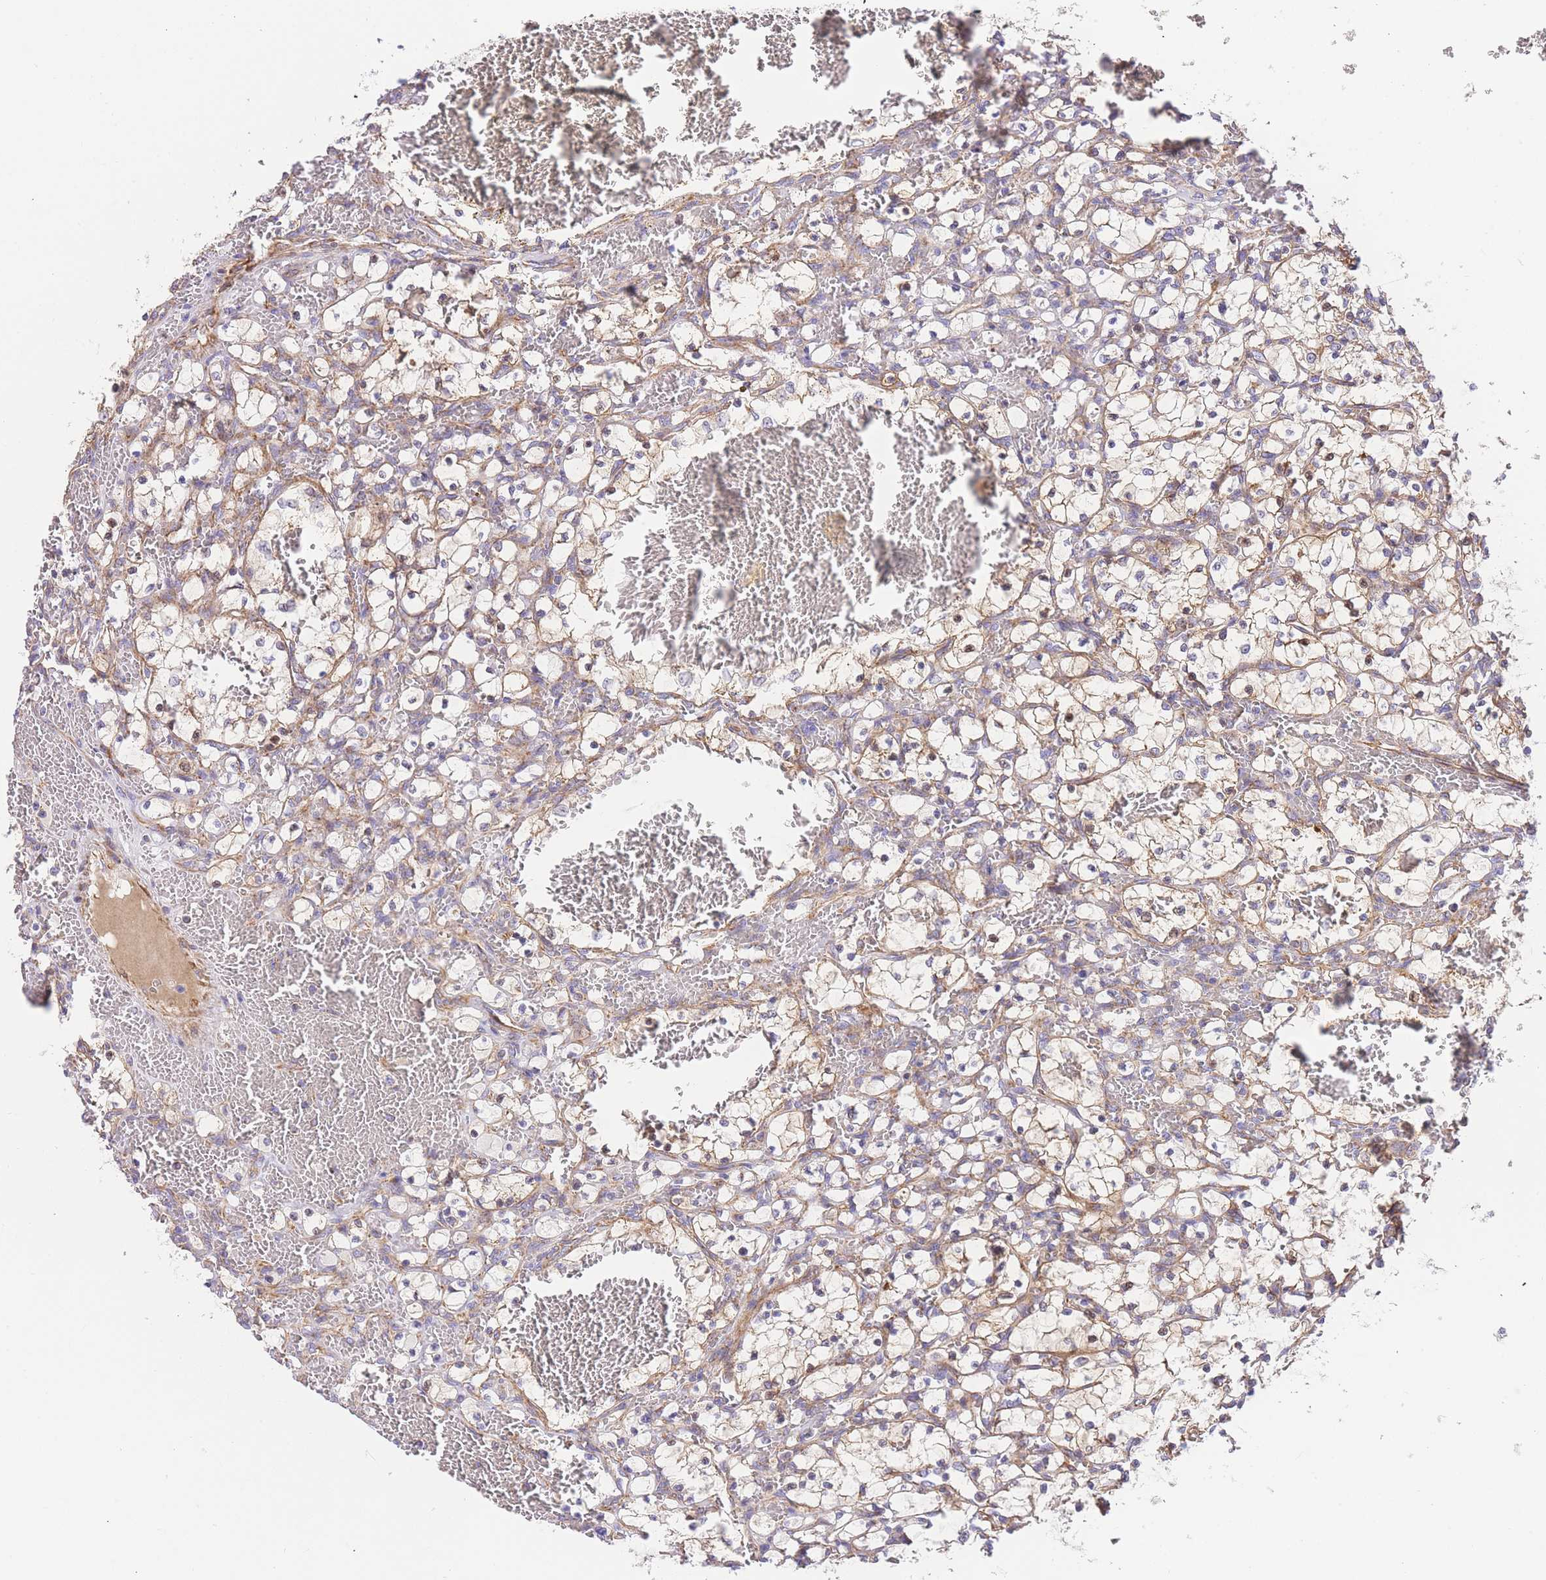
{"staining": {"intensity": "weak", "quantity": "25%-75%", "location": "cytoplasmic/membranous"}, "tissue": "renal cancer", "cell_type": "Tumor cells", "image_type": "cancer", "snomed": [{"axis": "morphology", "description": "Adenocarcinoma, NOS"}, {"axis": "topography", "description": "Kidney"}], "caption": "Renal adenocarcinoma was stained to show a protein in brown. There is low levels of weak cytoplasmic/membranous staining in about 25%-75% of tumor cells. Nuclei are stained in blue.", "gene": "MTRES1", "patient": {"sex": "female", "age": 69}}